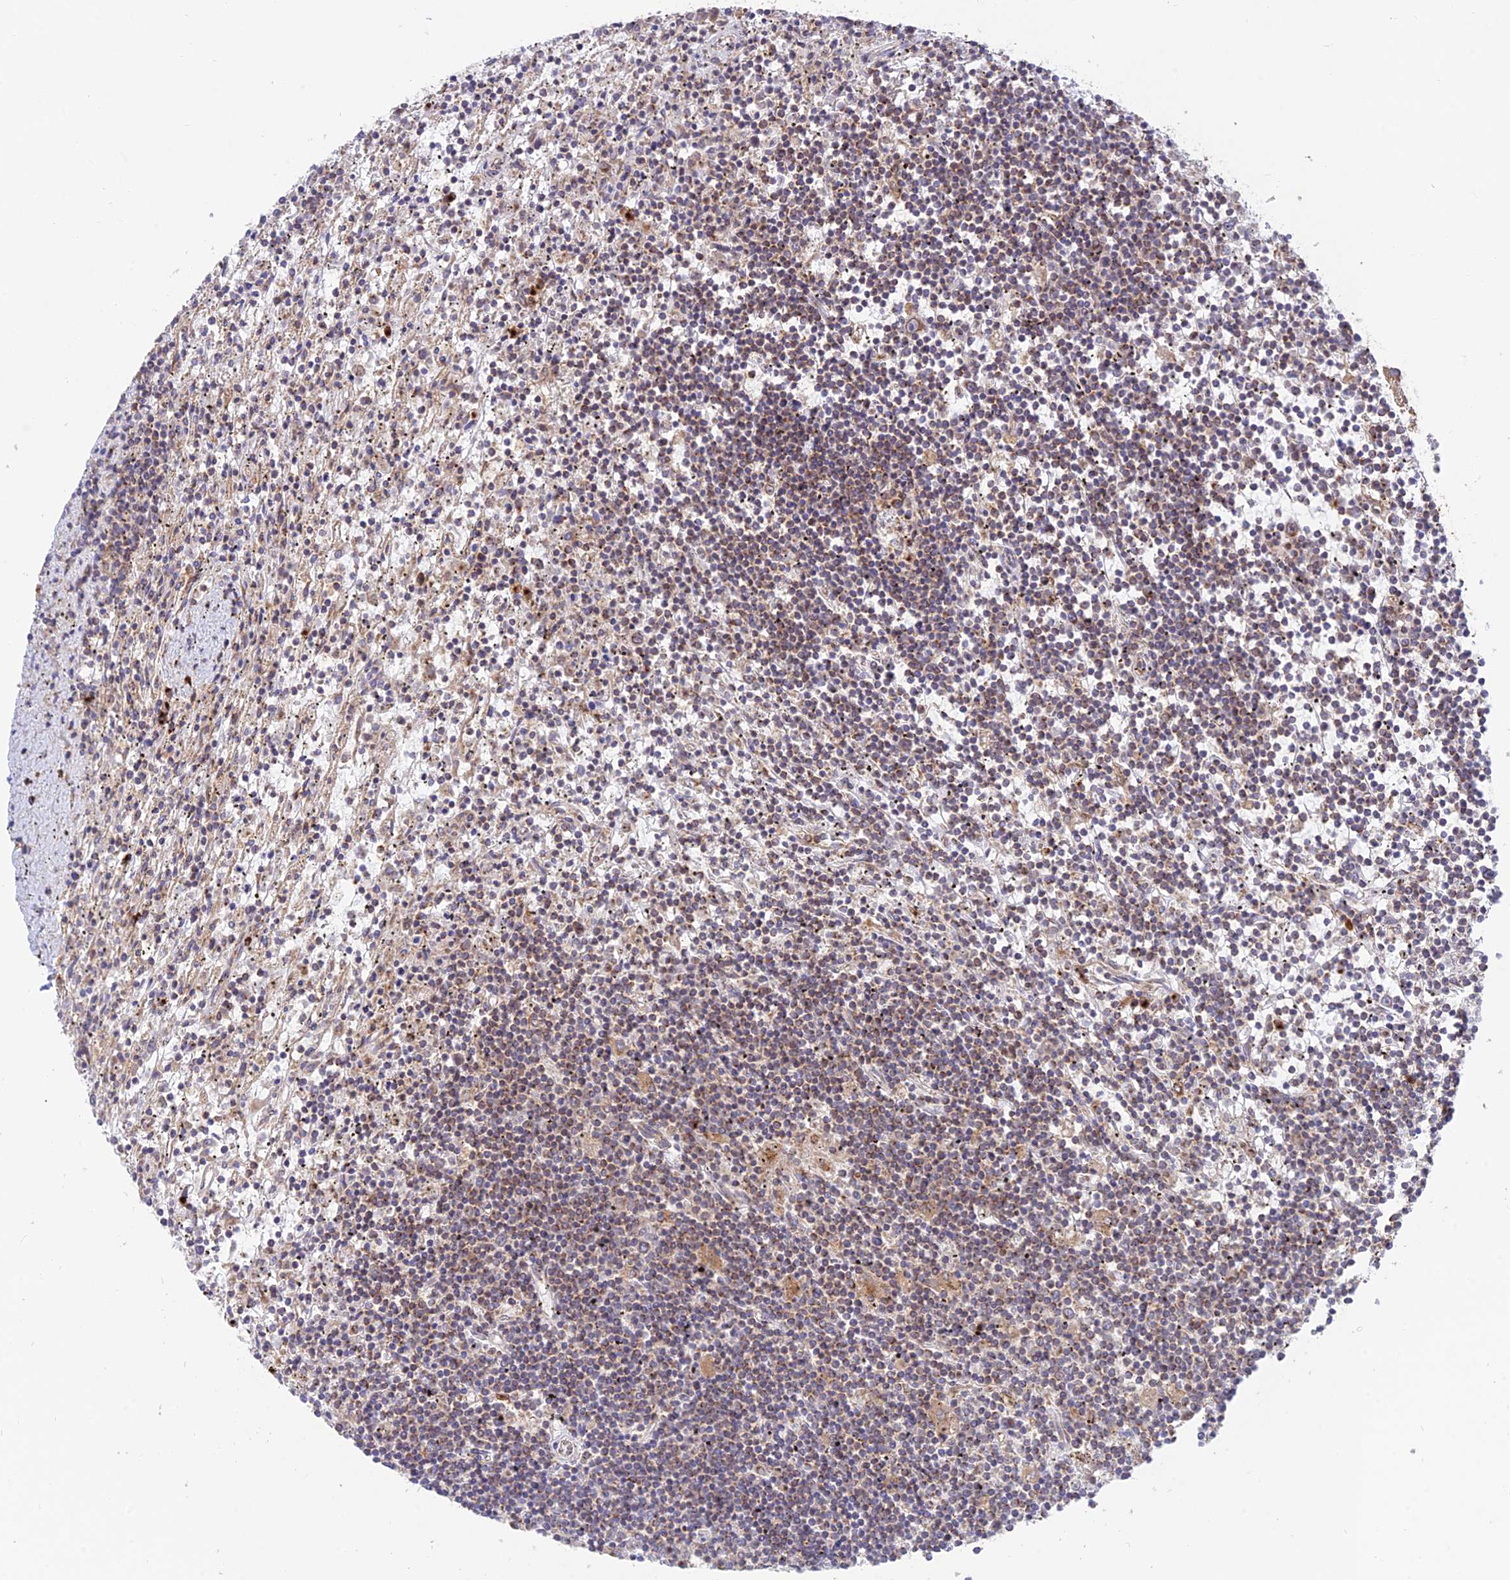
{"staining": {"intensity": "weak", "quantity": "25%-75%", "location": "cytoplasmic/membranous"}, "tissue": "lymphoma", "cell_type": "Tumor cells", "image_type": "cancer", "snomed": [{"axis": "morphology", "description": "Malignant lymphoma, non-Hodgkin's type, Low grade"}, {"axis": "topography", "description": "Spleen"}], "caption": "Weak cytoplasmic/membranous expression is present in about 25%-75% of tumor cells in low-grade malignant lymphoma, non-Hodgkin's type. (DAB (3,3'-diaminobenzidine) IHC with brightfield microscopy, high magnification).", "gene": "GOLGA3", "patient": {"sex": "male", "age": 76}}